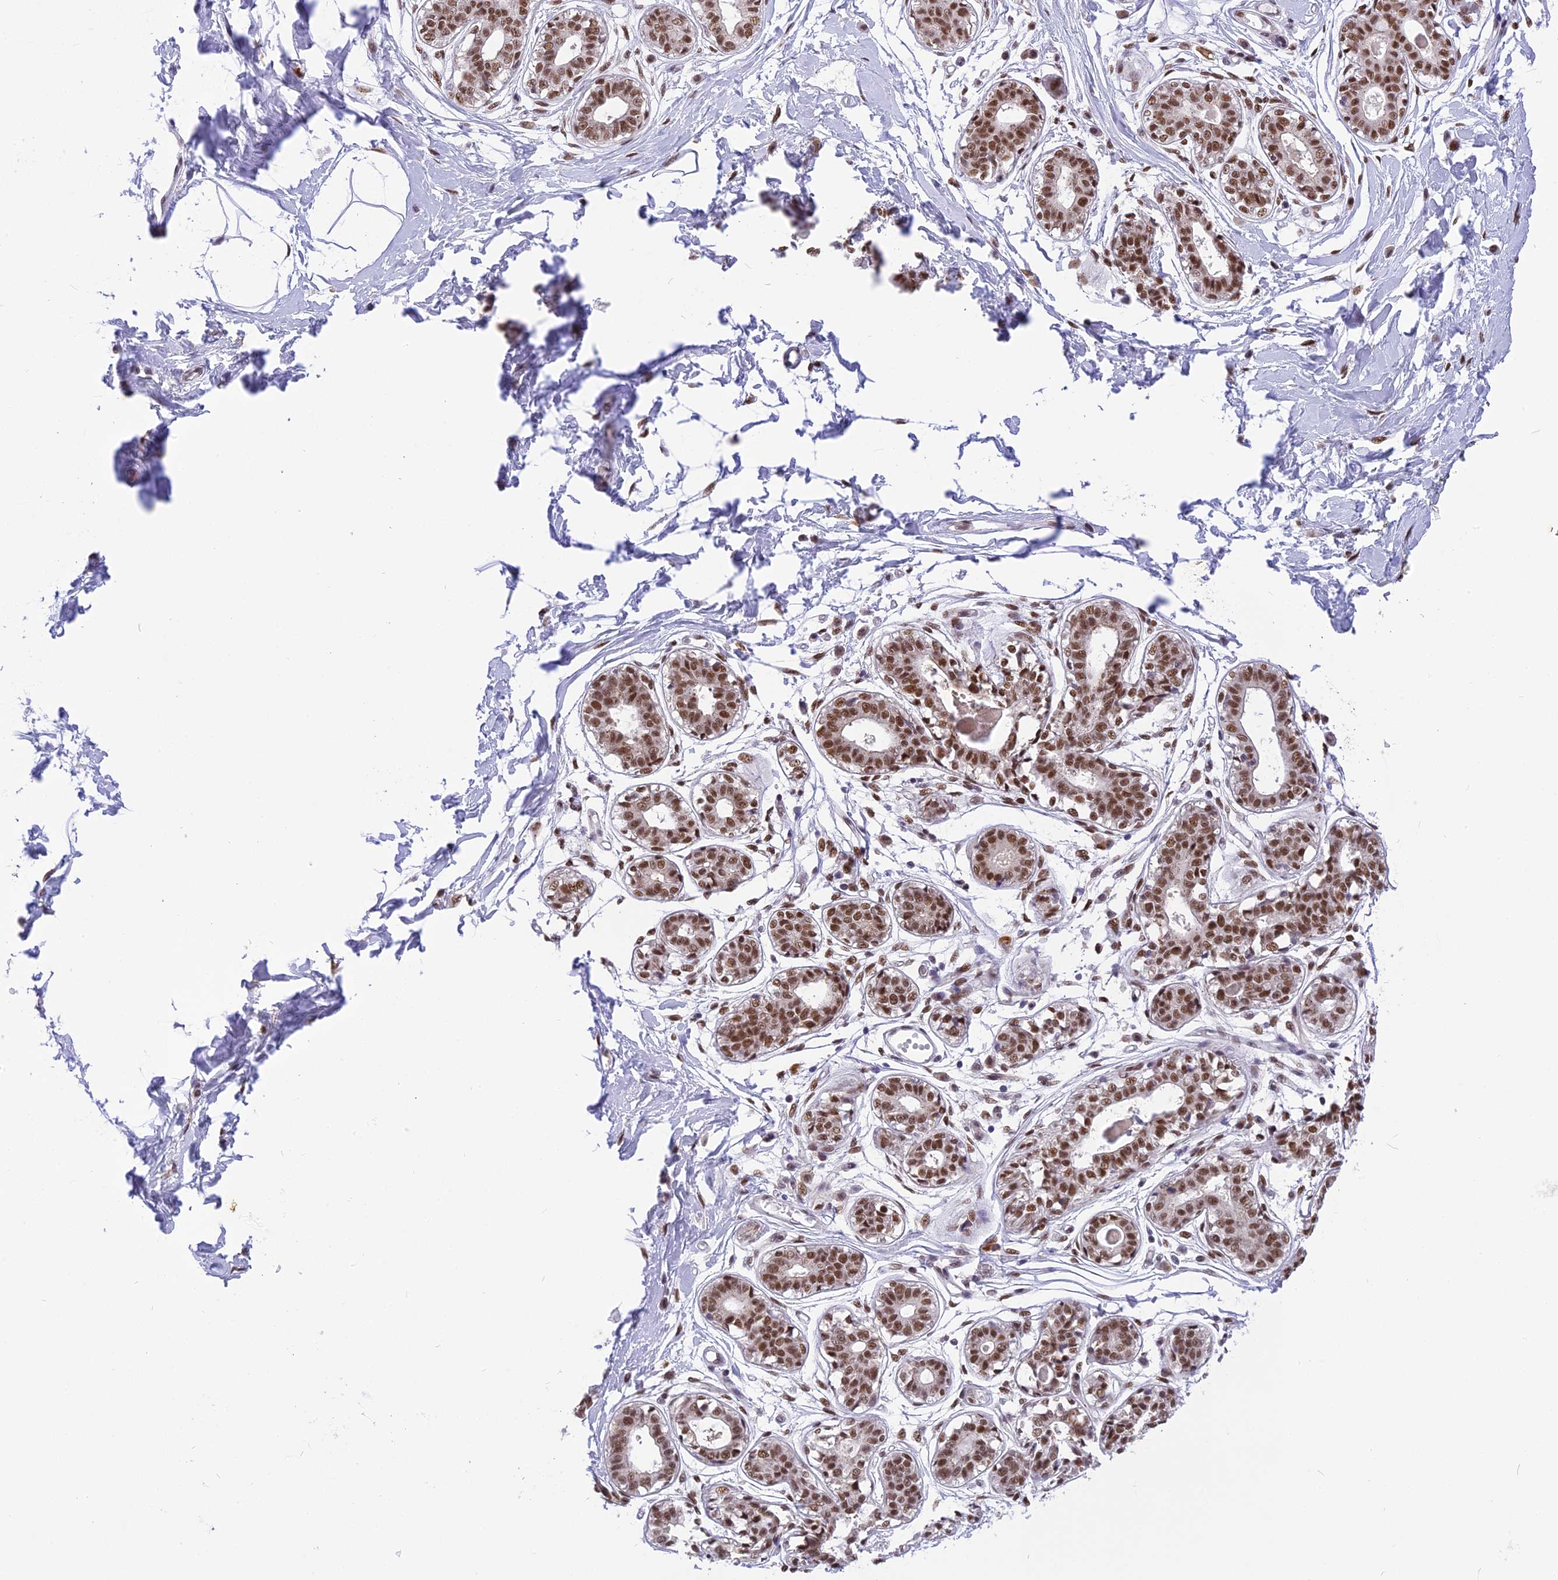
{"staining": {"intensity": "moderate", "quantity": ">75%", "location": "nuclear"}, "tissue": "breast", "cell_type": "Adipocytes", "image_type": "normal", "snomed": [{"axis": "morphology", "description": "Normal tissue, NOS"}, {"axis": "topography", "description": "Breast"}], "caption": "Immunohistochemical staining of unremarkable breast shows medium levels of moderate nuclear staining in approximately >75% of adipocytes.", "gene": "IRF2BP1", "patient": {"sex": "female", "age": 45}}